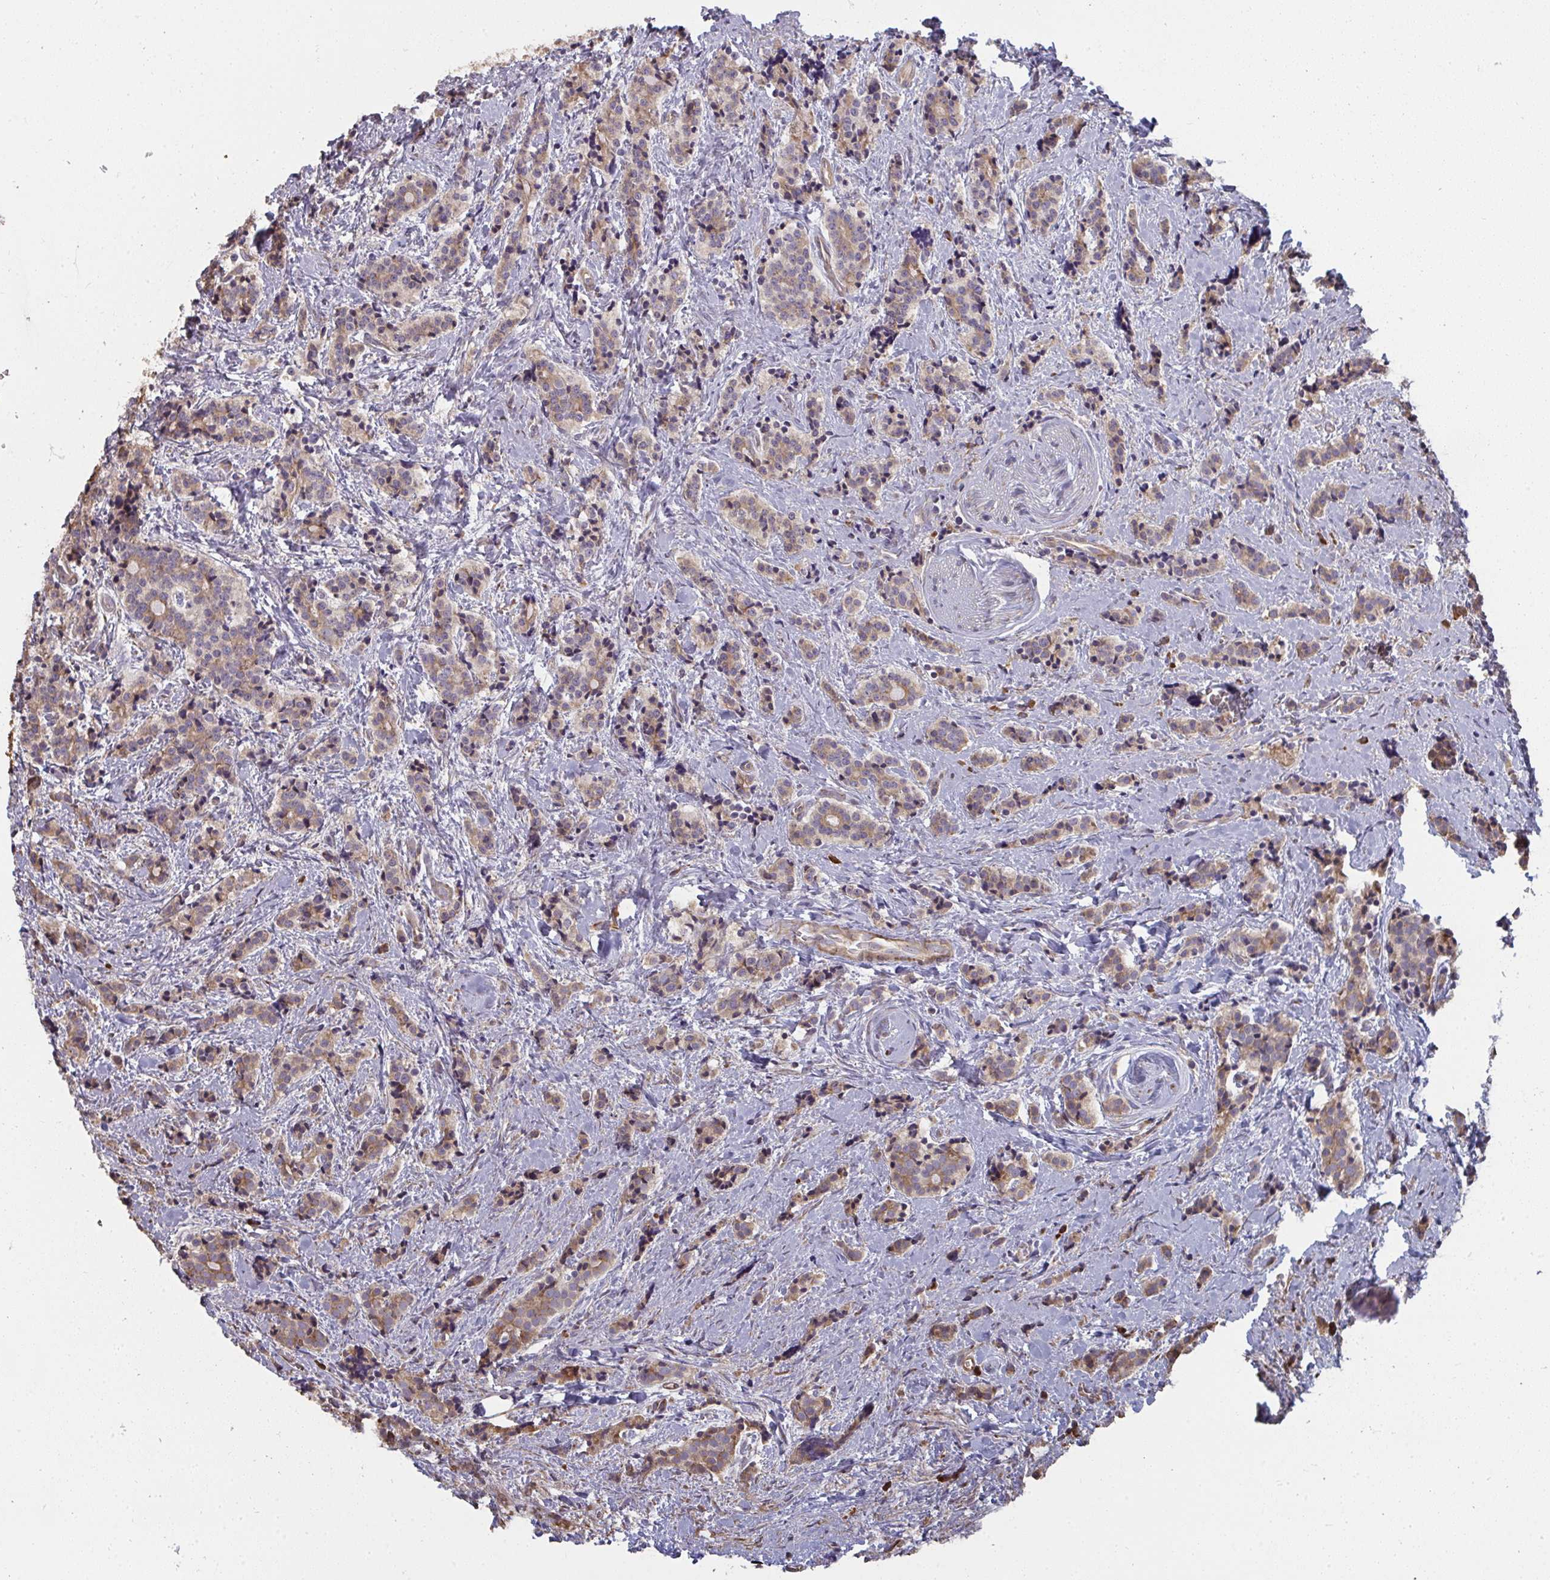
{"staining": {"intensity": "weak", "quantity": ">75%", "location": "cytoplasmic/membranous"}, "tissue": "carcinoid", "cell_type": "Tumor cells", "image_type": "cancer", "snomed": [{"axis": "morphology", "description": "Carcinoid, malignant, NOS"}, {"axis": "topography", "description": "Small intestine"}], "caption": "Human malignant carcinoid stained with a protein marker displays weak staining in tumor cells.", "gene": "ZFYVE28", "patient": {"sex": "female", "age": 73}}